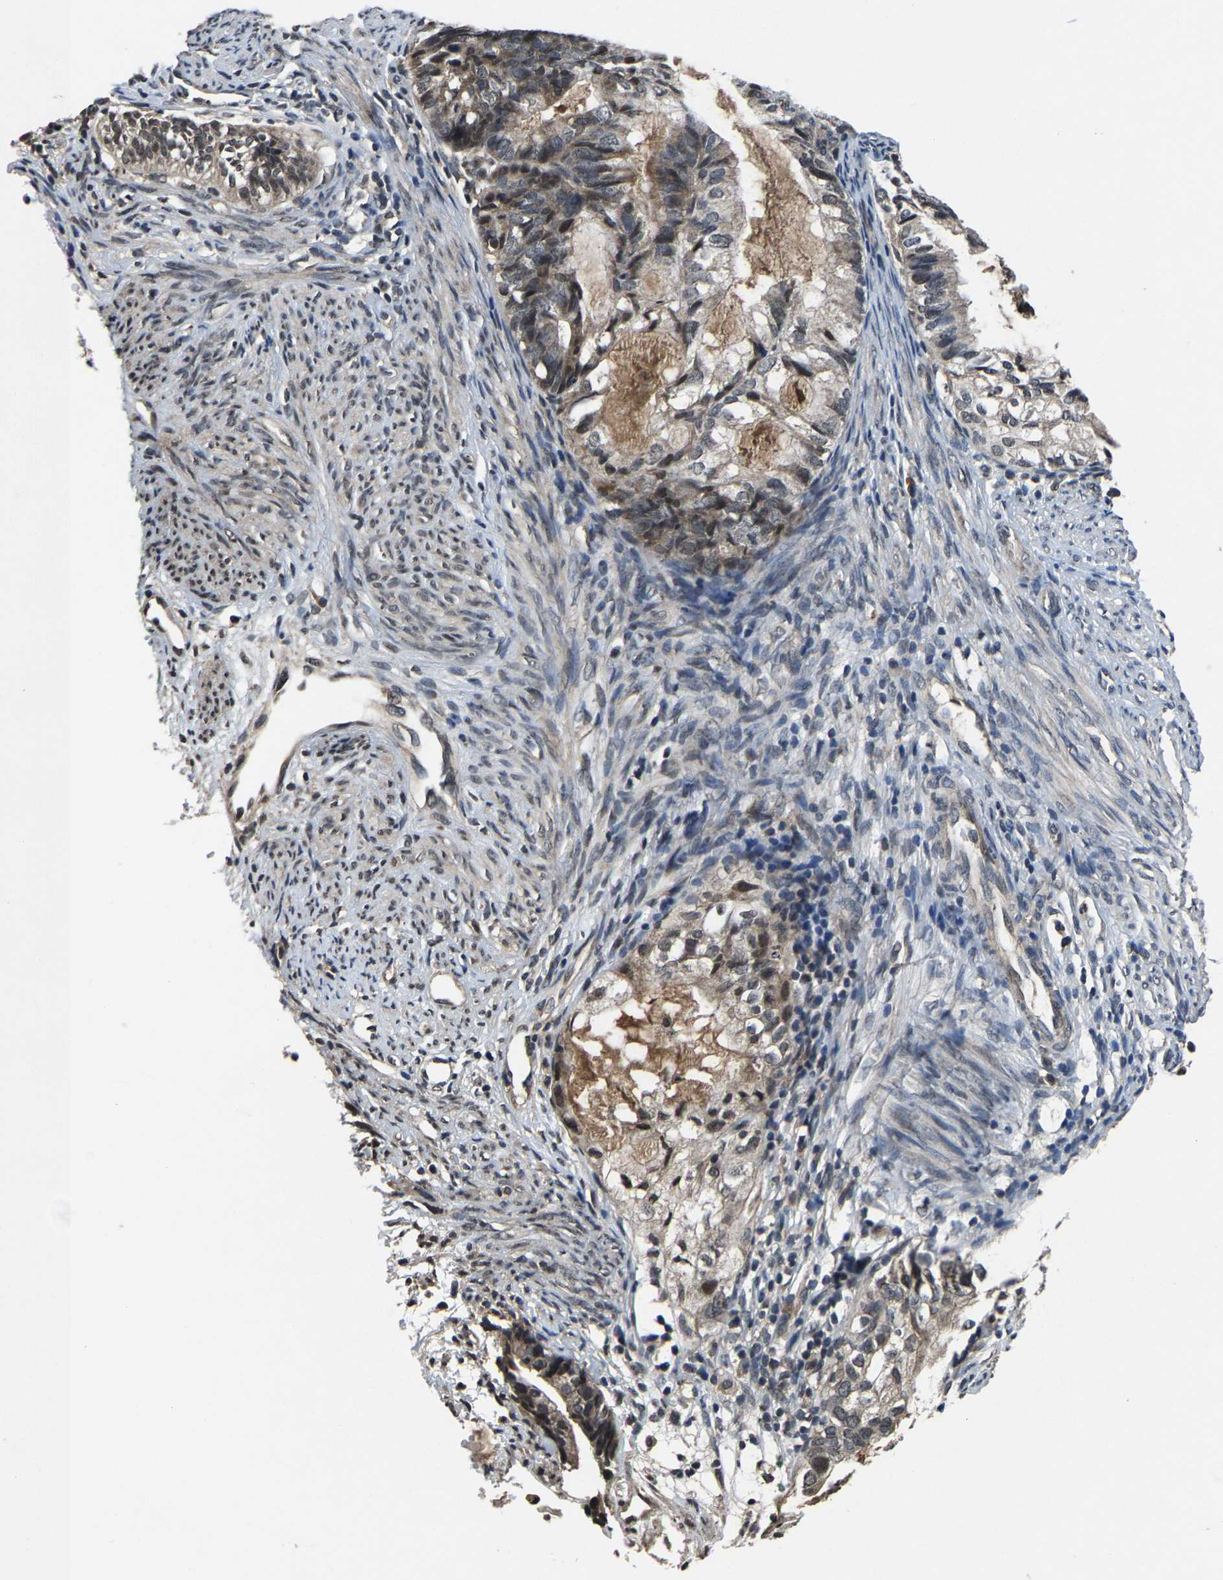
{"staining": {"intensity": "weak", "quantity": "25%-75%", "location": "cytoplasmic/membranous,nuclear"}, "tissue": "cervical cancer", "cell_type": "Tumor cells", "image_type": "cancer", "snomed": [{"axis": "morphology", "description": "Normal tissue, NOS"}, {"axis": "morphology", "description": "Adenocarcinoma, NOS"}, {"axis": "topography", "description": "Cervix"}, {"axis": "topography", "description": "Endometrium"}], "caption": "This photomicrograph shows IHC staining of cervical adenocarcinoma, with low weak cytoplasmic/membranous and nuclear expression in approximately 25%-75% of tumor cells.", "gene": "HUWE1", "patient": {"sex": "female", "age": 86}}